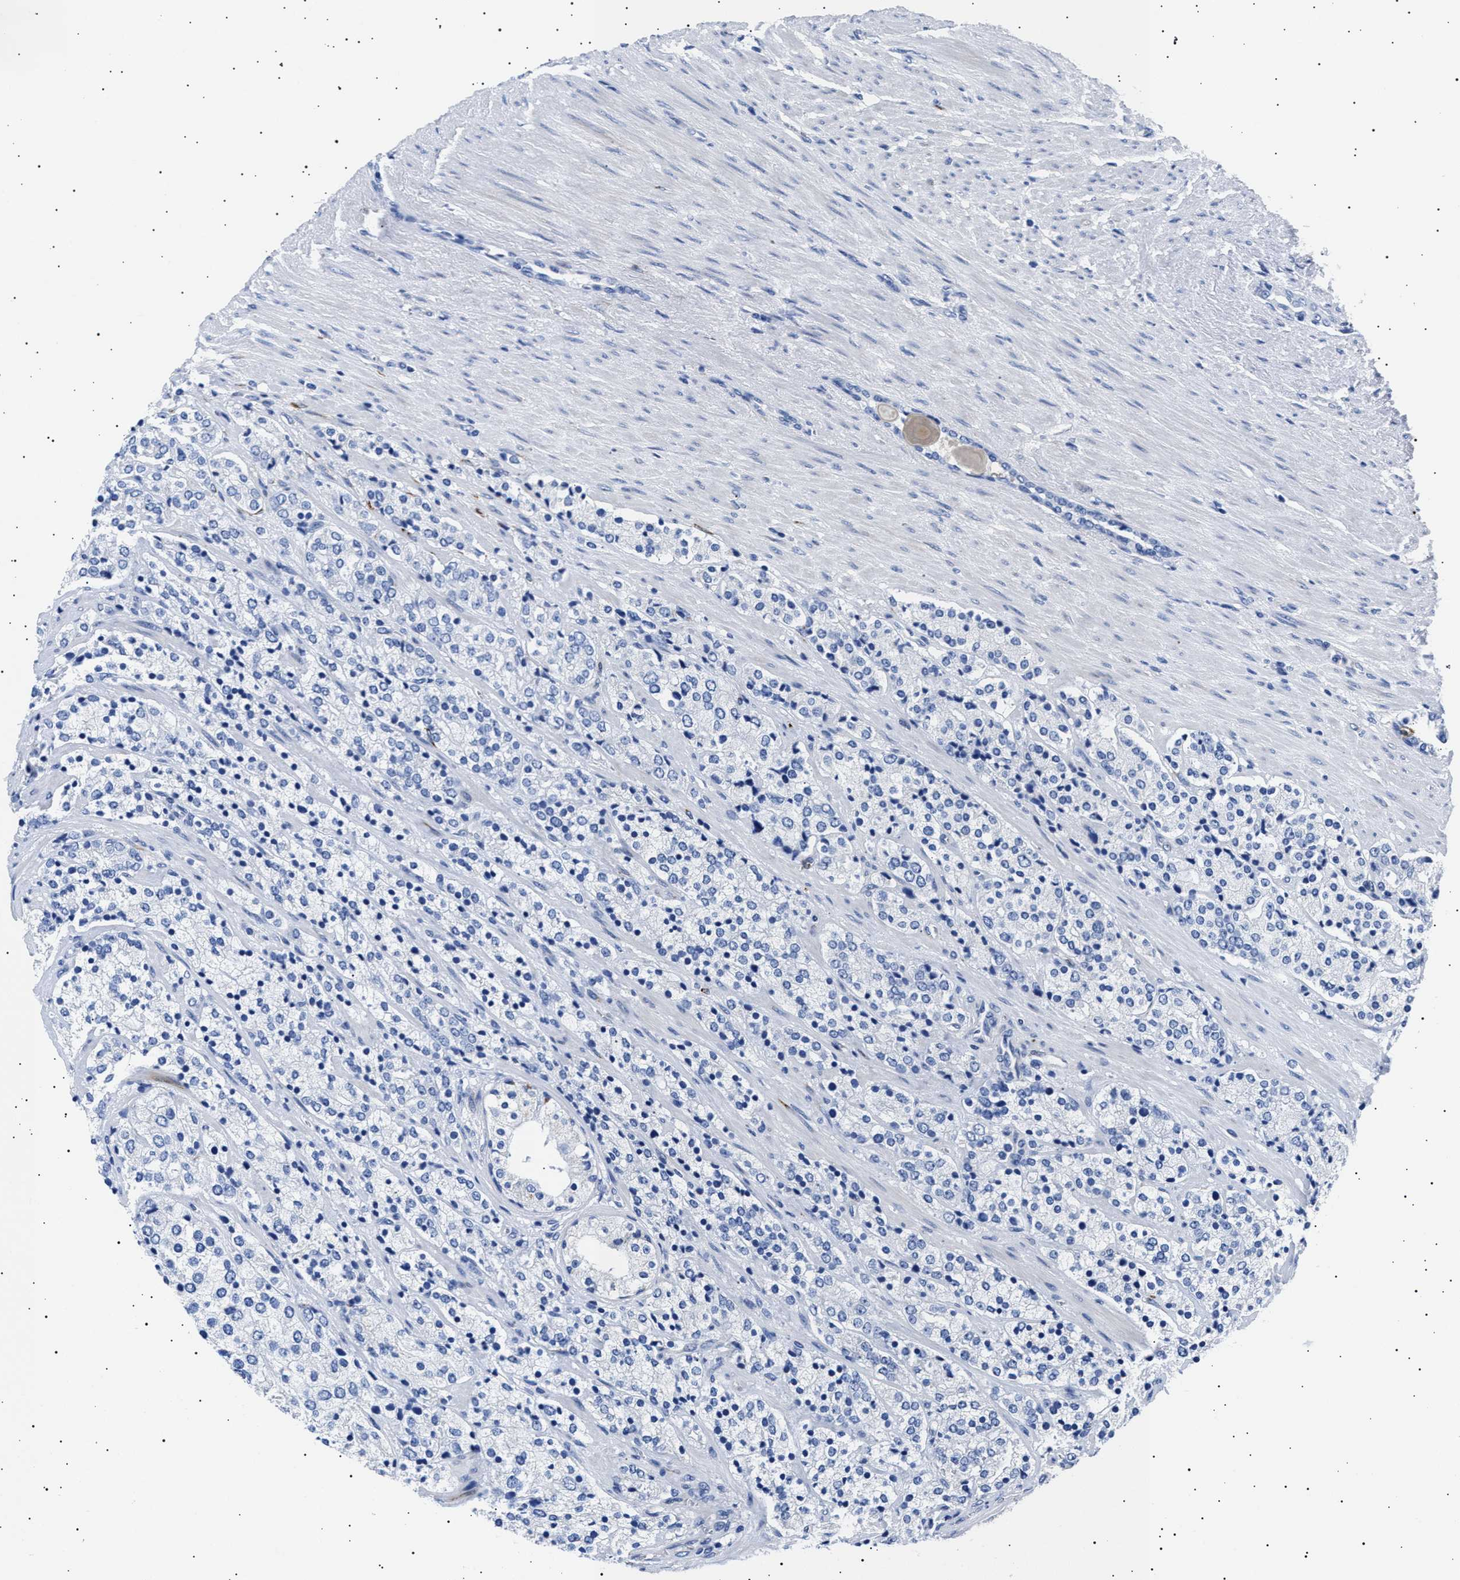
{"staining": {"intensity": "negative", "quantity": "none", "location": "none"}, "tissue": "prostate cancer", "cell_type": "Tumor cells", "image_type": "cancer", "snomed": [{"axis": "morphology", "description": "Adenocarcinoma, High grade"}, {"axis": "topography", "description": "Prostate"}], "caption": "Immunohistochemical staining of human high-grade adenocarcinoma (prostate) exhibits no significant expression in tumor cells.", "gene": "HEMGN", "patient": {"sex": "male", "age": 71}}